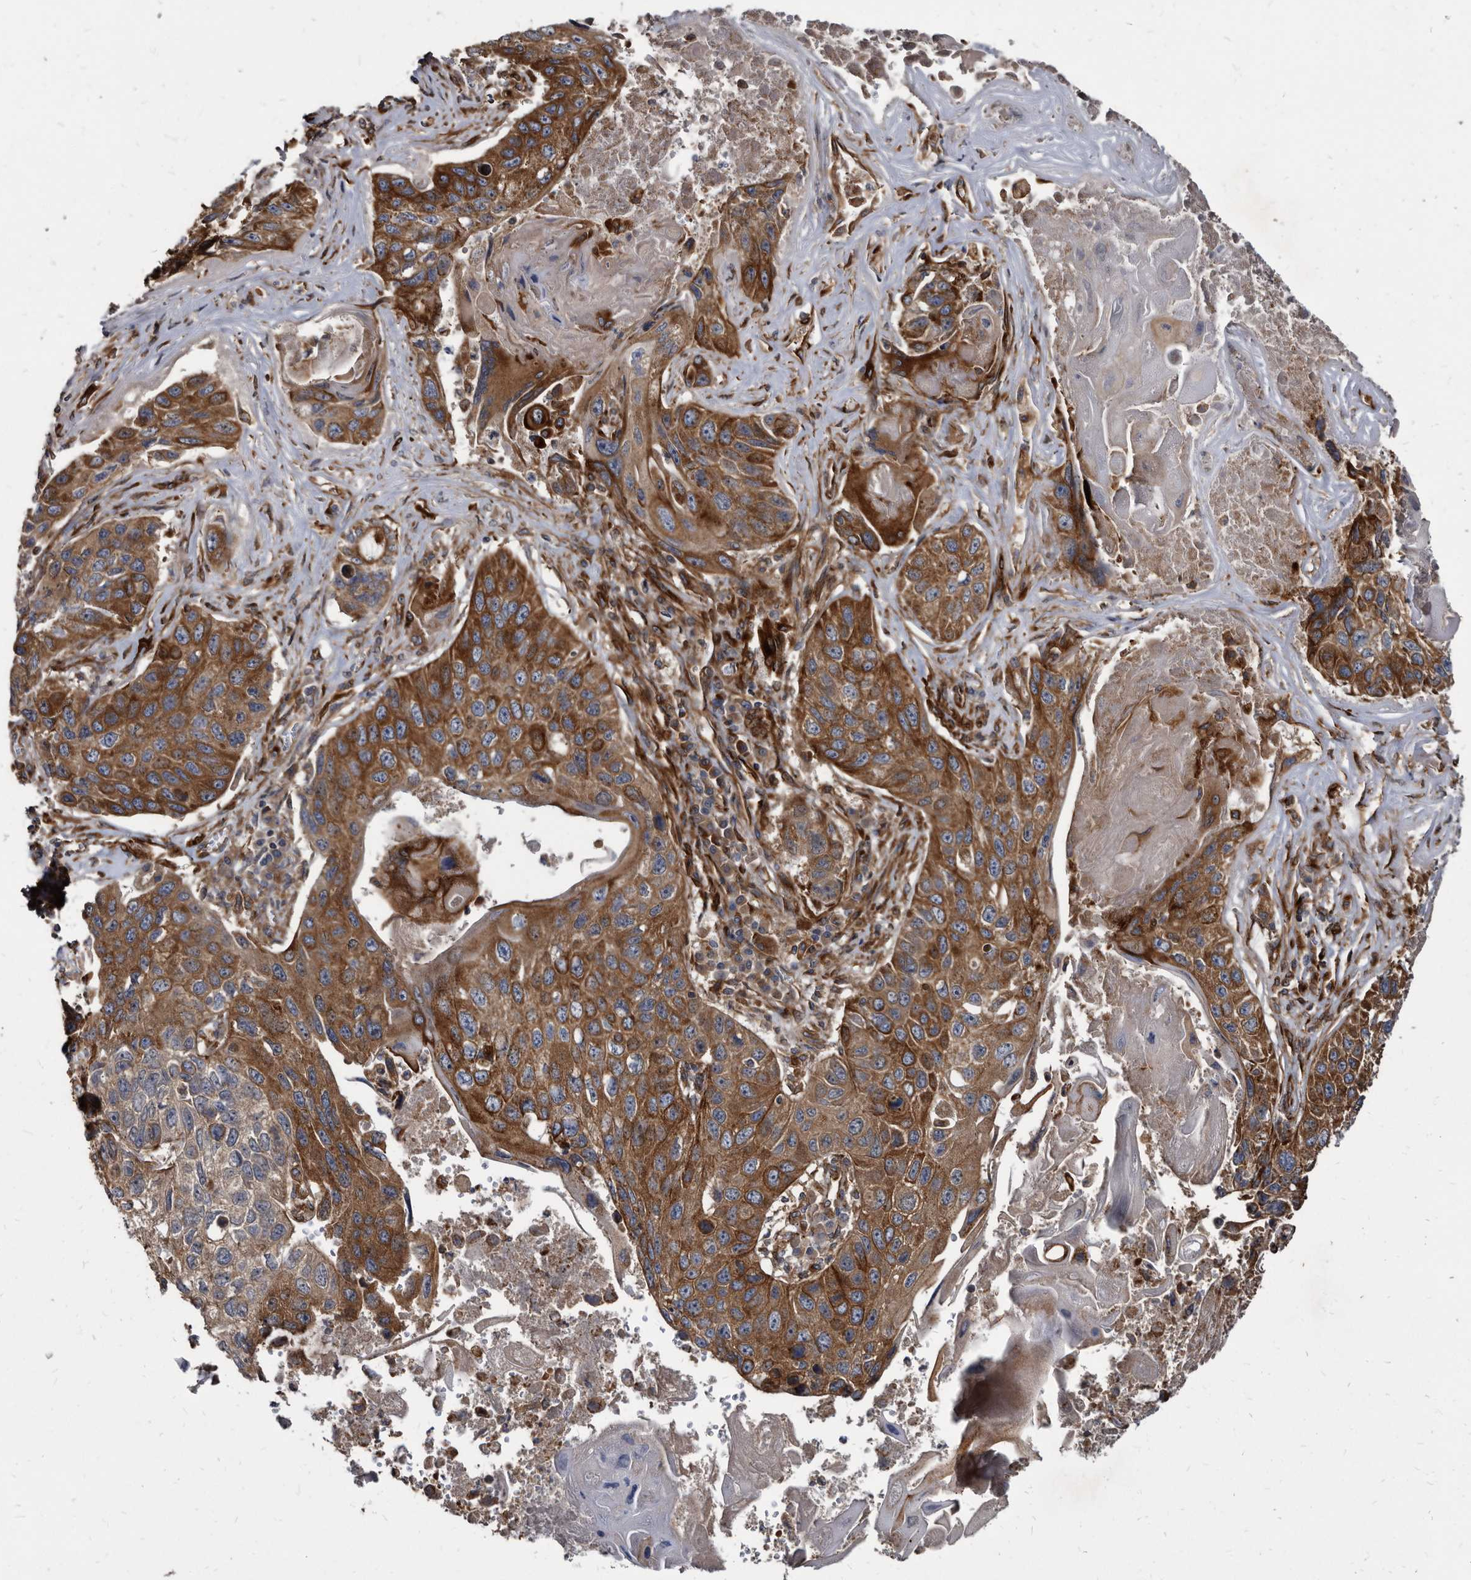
{"staining": {"intensity": "strong", "quantity": ">75%", "location": "cytoplasmic/membranous"}, "tissue": "lung cancer", "cell_type": "Tumor cells", "image_type": "cancer", "snomed": [{"axis": "morphology", "description": "Squamous cell carcinoma, NOS"}, {"axis": "topography", "description": "Lung"}], "caption": "About >75% of tumor cells in squamous cell carcinoma (lung) demonstrate strong cytoplasmic/membranous protein staining as visualized by brown immunohistochemical staining.", "gene": "KCTD20", "patient": {"sex": "male", "age": 61}}